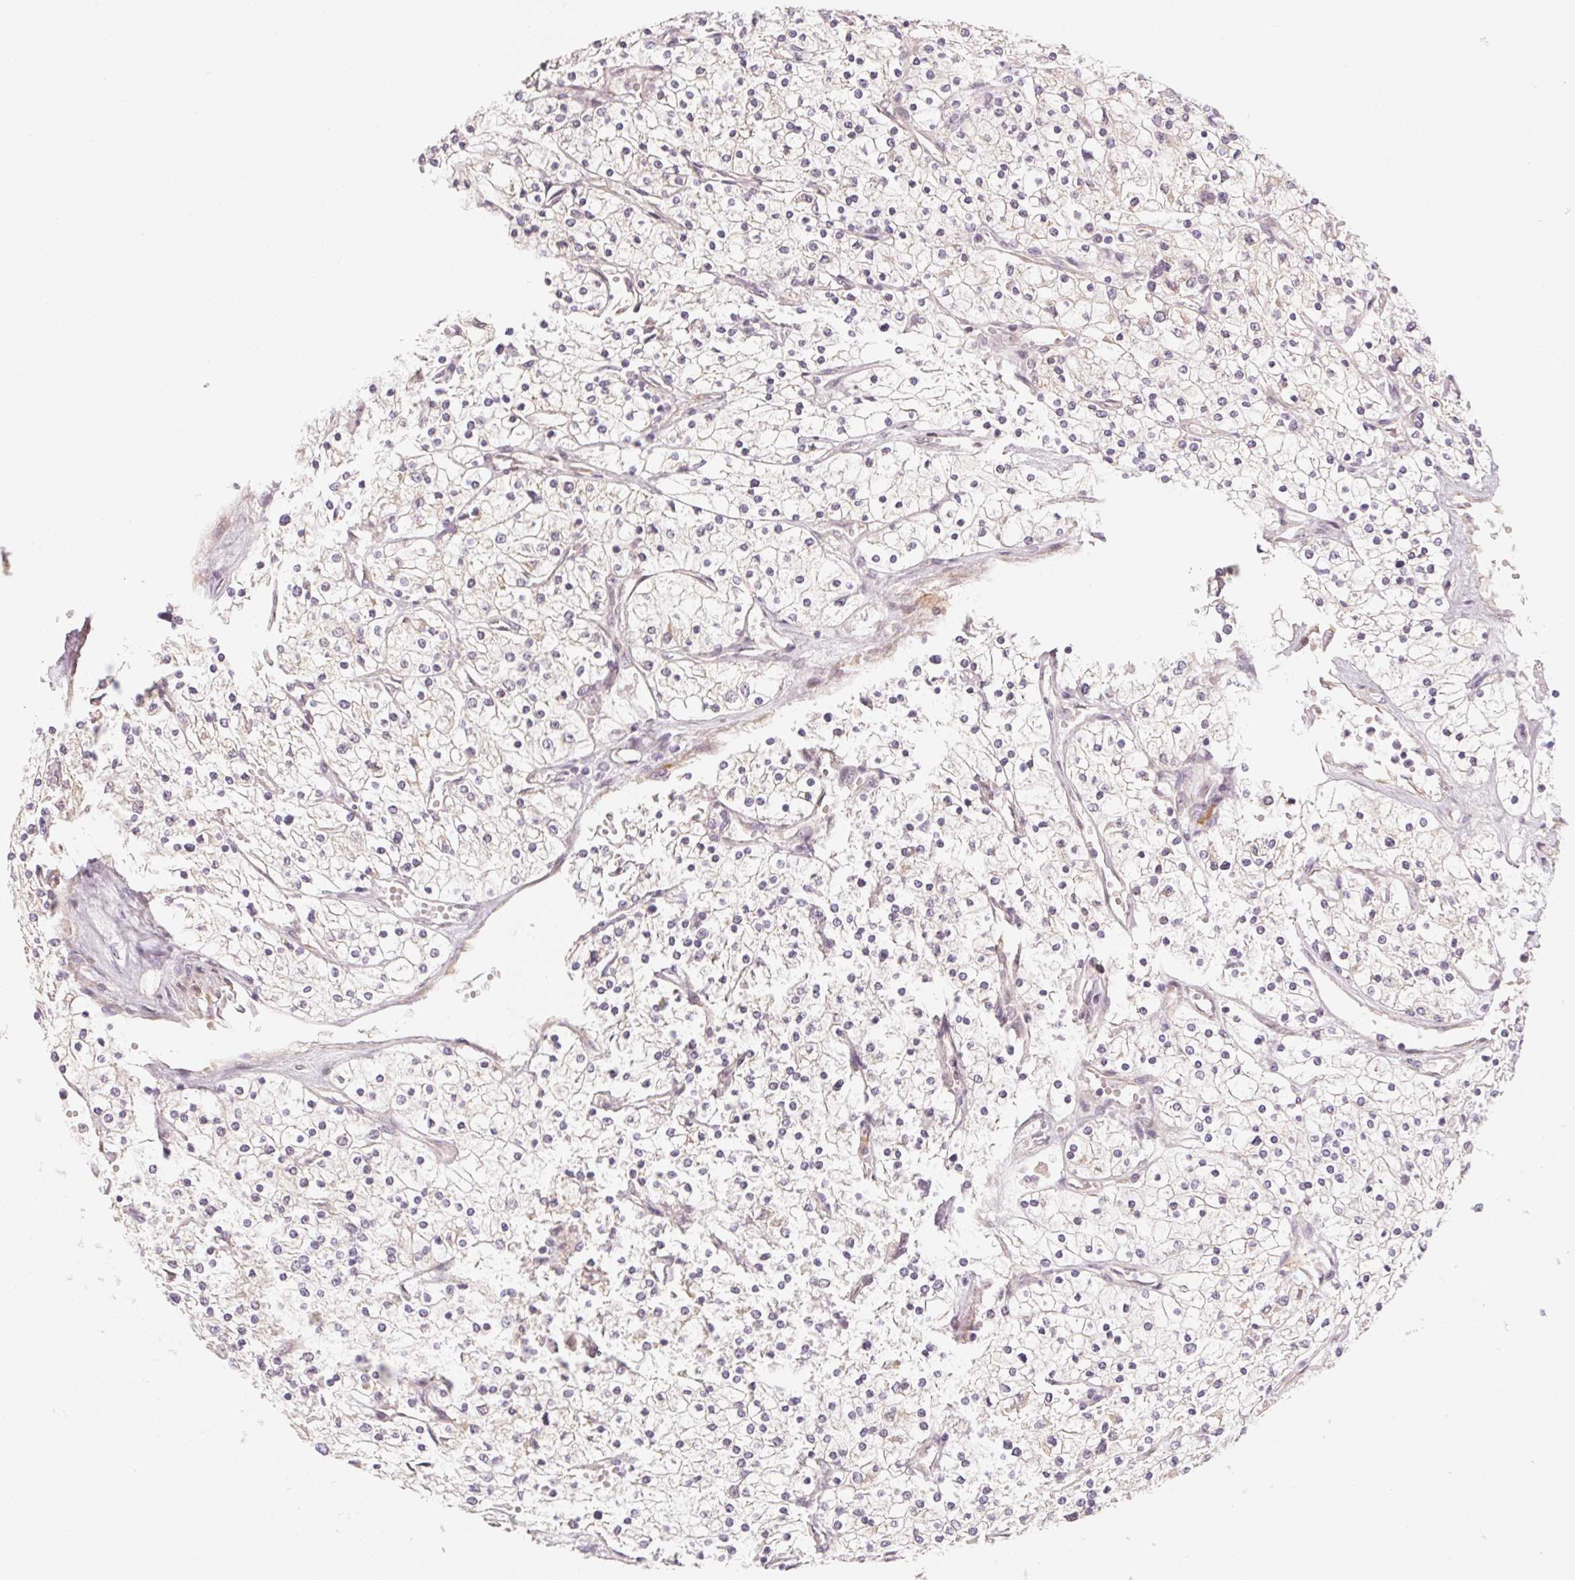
{"staining": {"intensity": "negative", "quantity": "none", "location": "none"}, "tissue": "renal cancer", "cell_type": "Tumor cells", "image_type": "cancer", "snomed": [{"axis": "morphology", "description": "Adenocarcinoma, NOS"}, {"axis": "topography", "description": "Kidney"}], "caption": "High magnification brightfield microscopy of renal cancer stained with DAB (3,3'-diaminobenzidine) (brown) and counterstained with hematoxylin (blue): tumor cells show no significant positivity. (DAB (3,3'-diaminobenzidine) IHC with hematoxylin counter stain).", "gene": "CCDC112", "patient": {"sex": "male", "age": 80}}